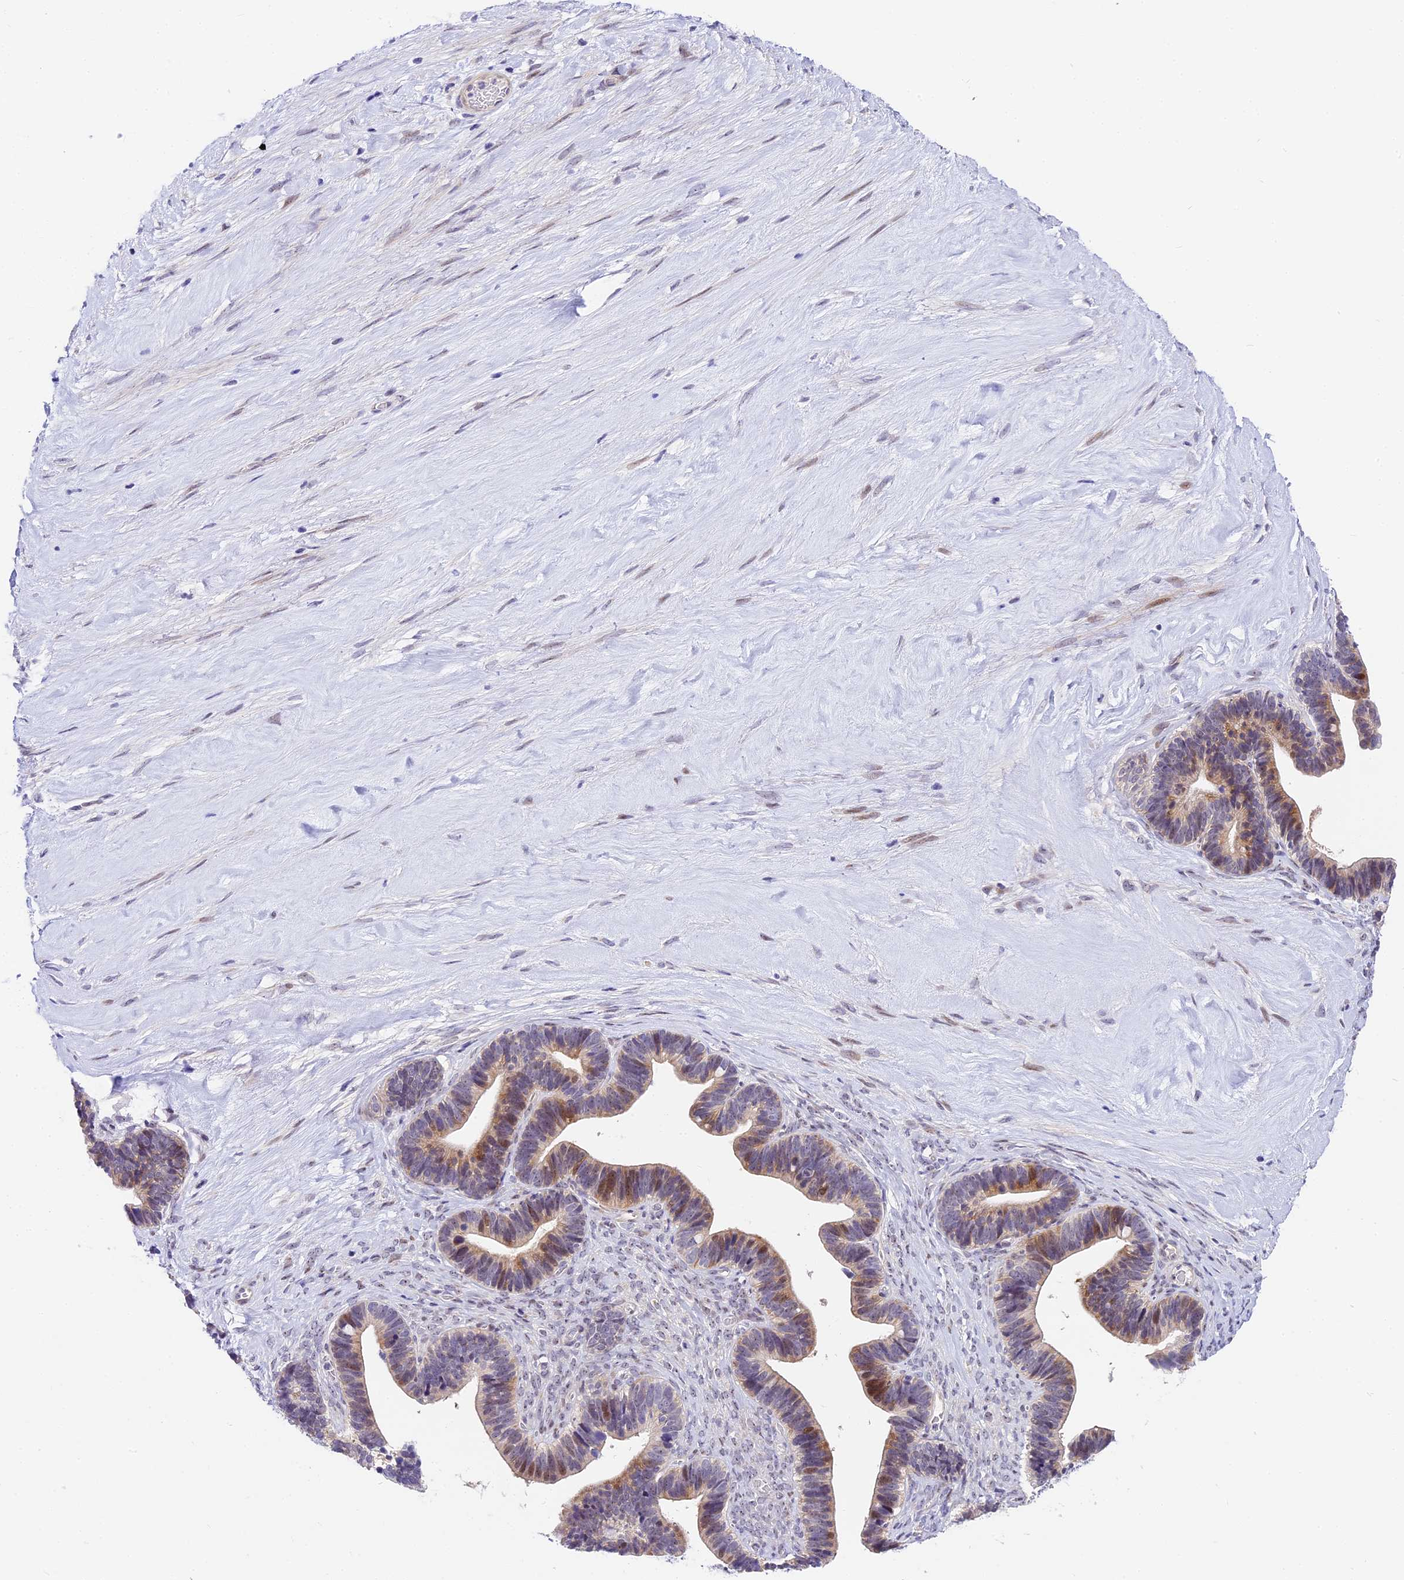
{"staining": {"intensity": "moderate", "quantity": "<25%", "location": "nuclear"}, "tissue": "ovarian cancer", "cell_type": "Tumor cells", "image_type": "cancer", "snomed": [{"axis": "morphology", "description": "Cystadenocarcinoma, serous, NOS"}, {"axis": "topography", "description": "Ovary"}], "caption": "About <25% of tumor cells in ovarian cancer reveal moderate nuclear protein staining as visualized by brown immunohistochemical staining.", "gene": "MIDN", "patient": {"sex": "female", "age": 56}}